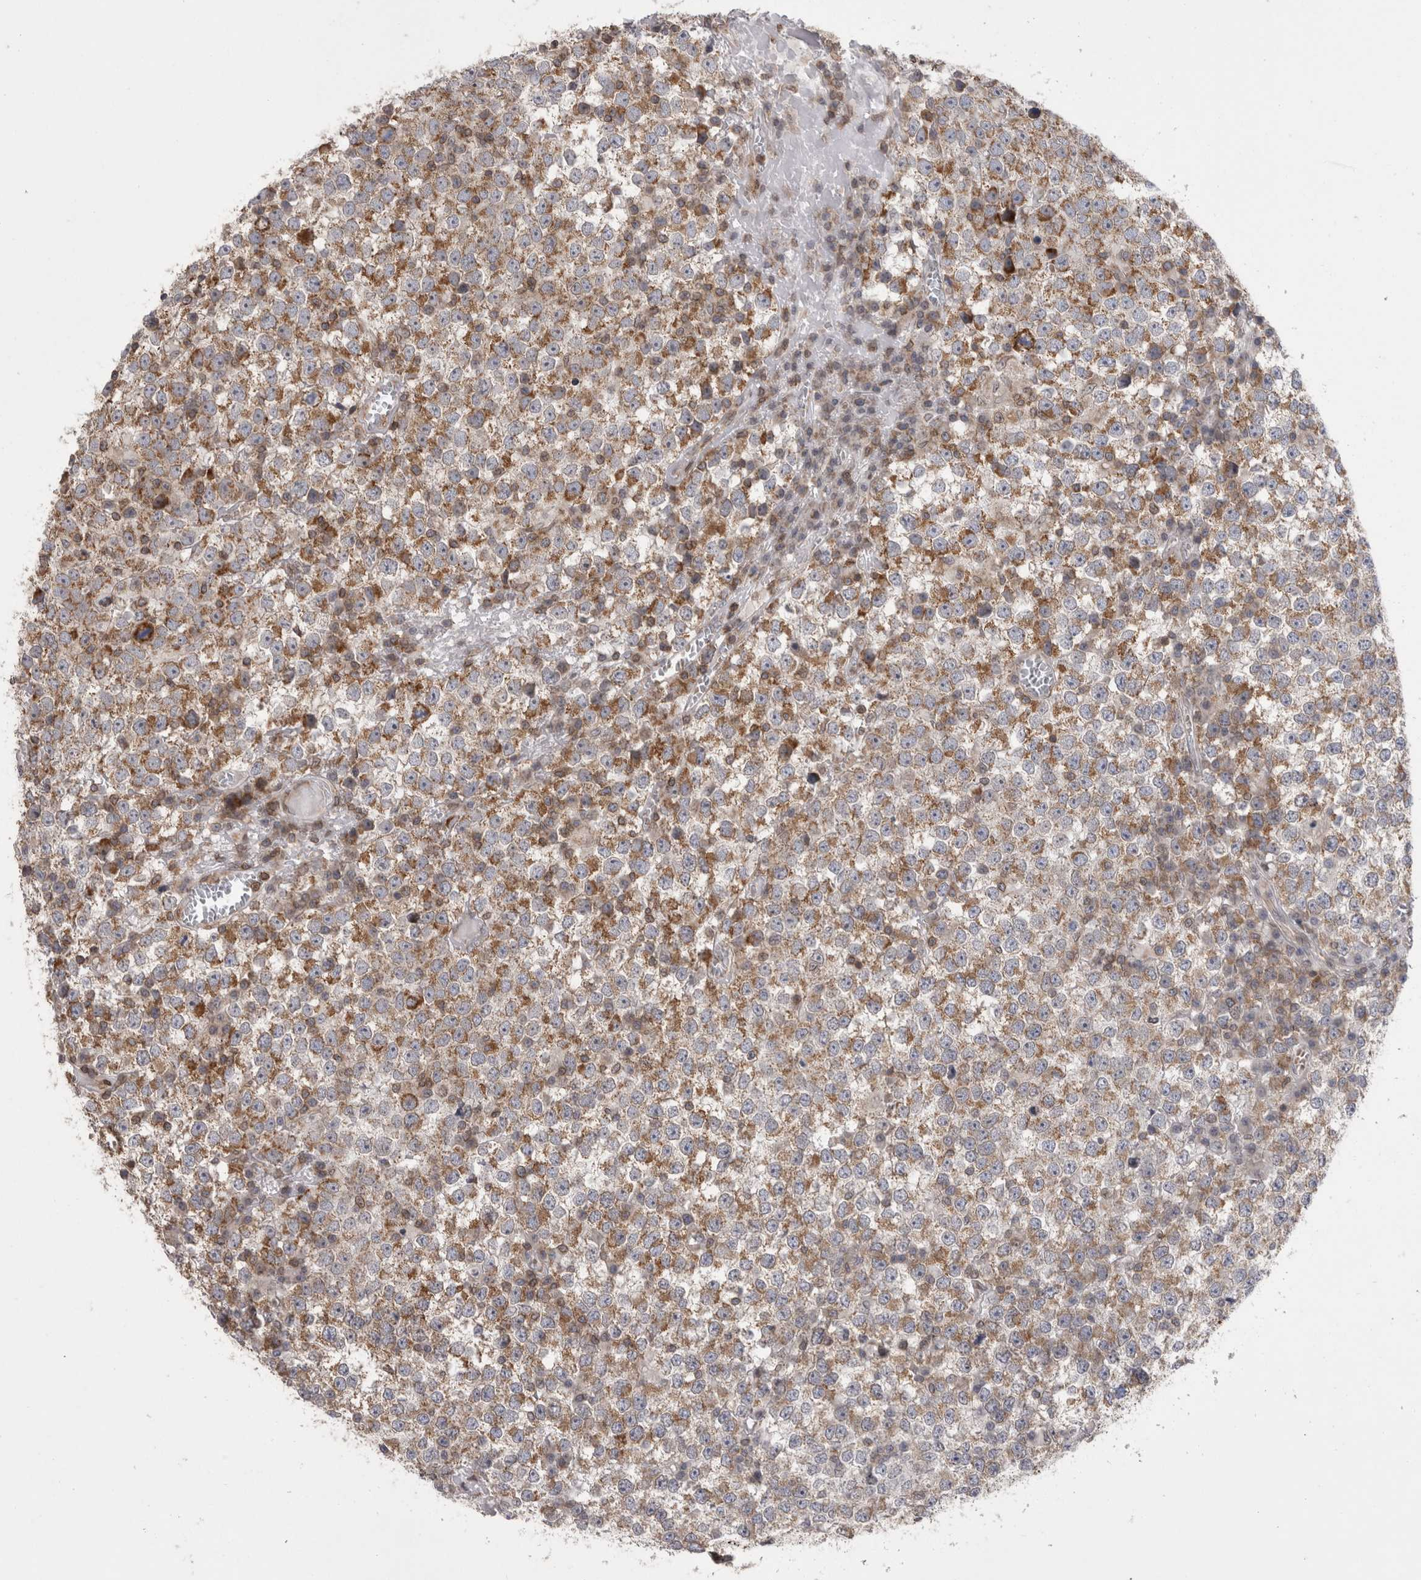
{"staining": {"intensity": "moderate", "quantity": "25%-75%", "location": "cytoplasmic/membranous"}, "tissue": "testis cancer", "cell_type": "Tumor cells", "image_type": "cancer", "snomed": [{"axis": "morphology", "description": "Seminoma, NOS"}, {"axis": "topography", "description": "Testis"}], "caption": "A histopathology image of human testis cancer stained for a protein exhibits moderate cytoplasmic/membranous brown staining in tumor cells.", "gene": "DARS2", "patient": {"sex": "male", "age": 65}}